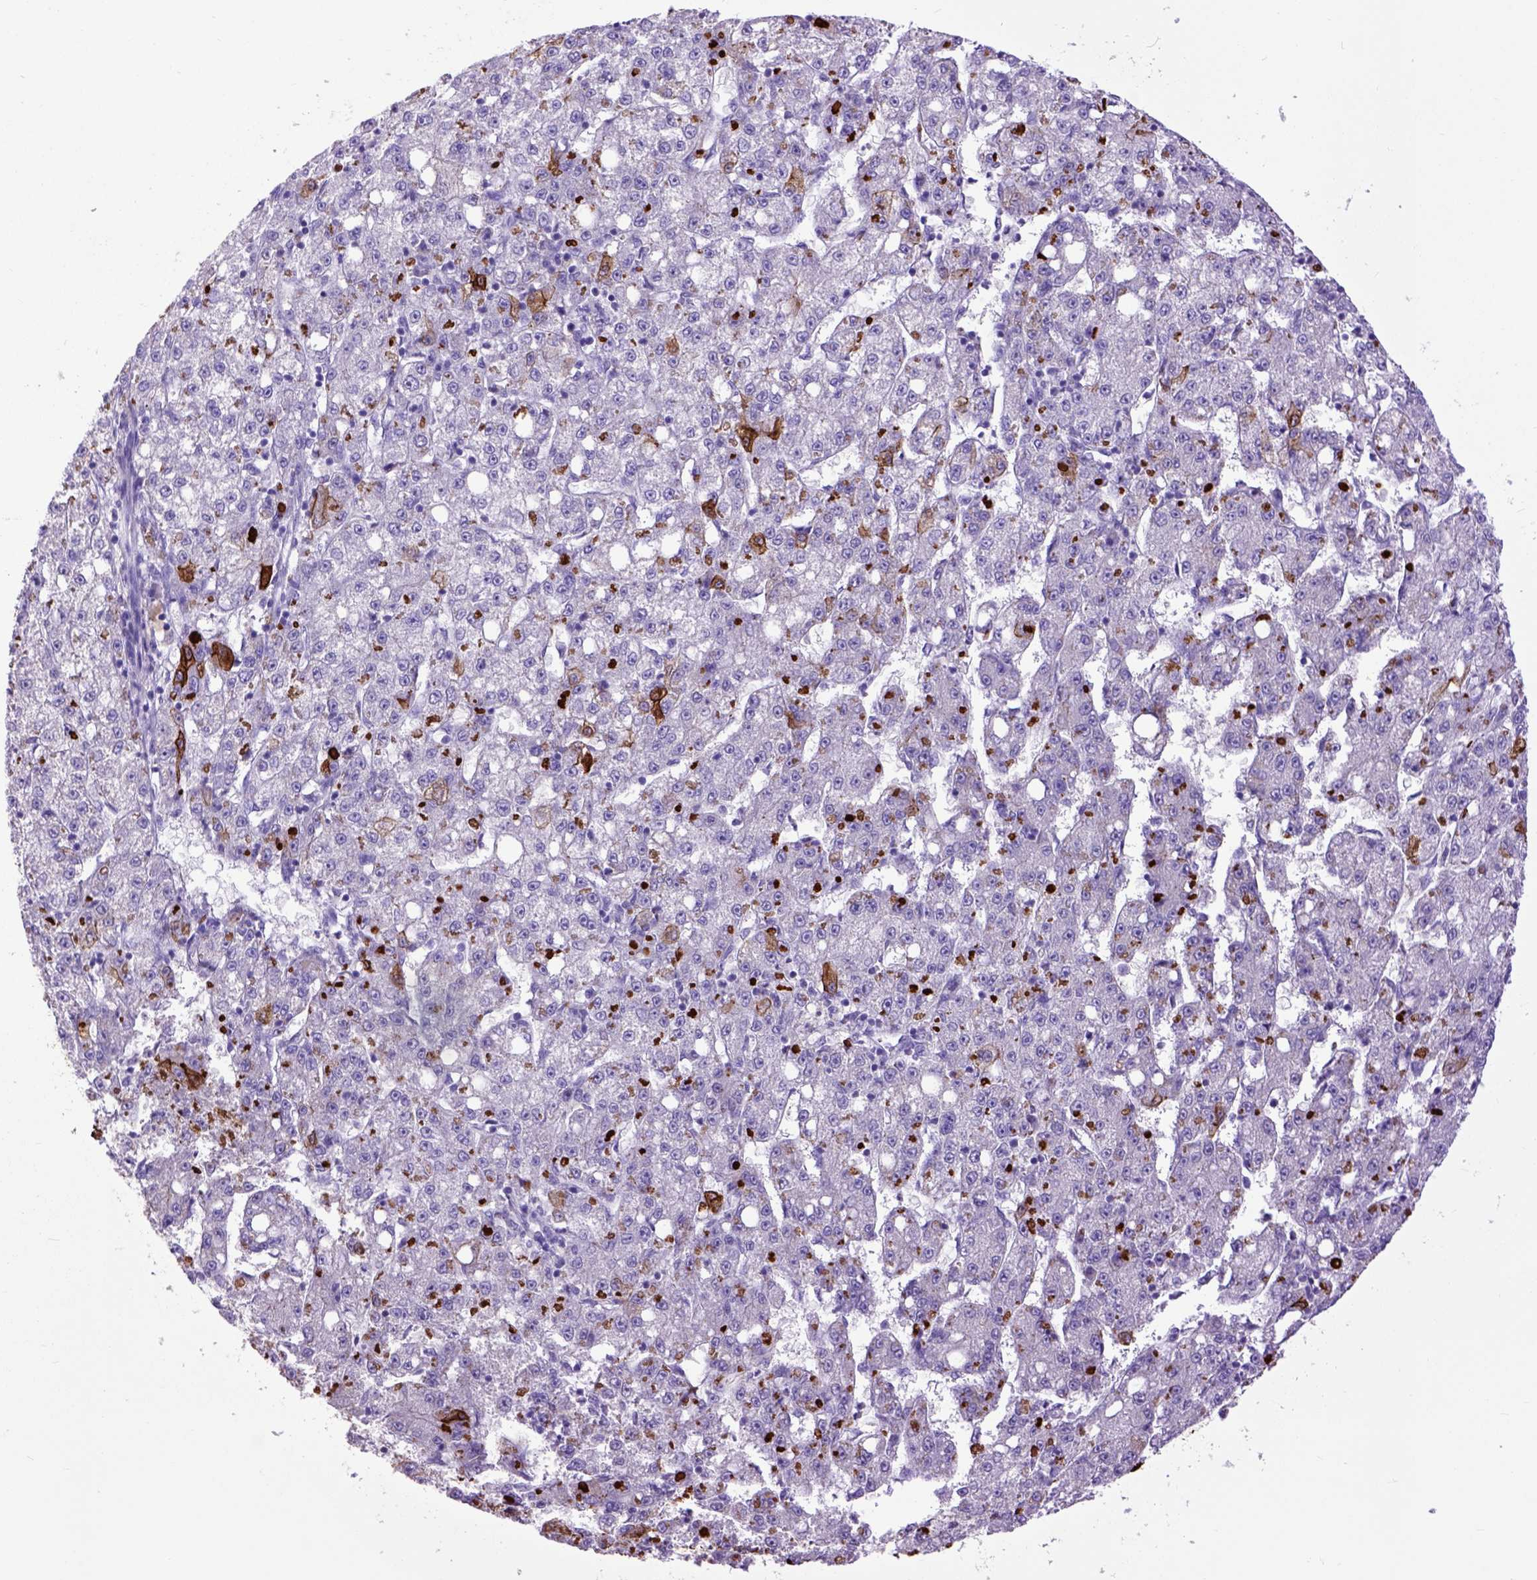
{"staining": {"intensity": "strong", "quantity": "25%-75%", "location": "cytoplasmic/membranous"}, "tissue": "liver cancer", "cell_type": "Tumor cells", "image_type": "cancer", "snomed": [{"axis": "morphology", "description": "Carcinoma, Hepatocellular, NOS"}, {"axis": "topography", "description": "Liver"}], "caption": "Strong cytoplasmic/membranous staining for a protein is seen in about 25%-75% of tumor cells of liver hepatocellular carcinoma using immunohistochemistry (IHC).", "gene": "RAB25", "patient": {"sex": "female", "age": 65}}